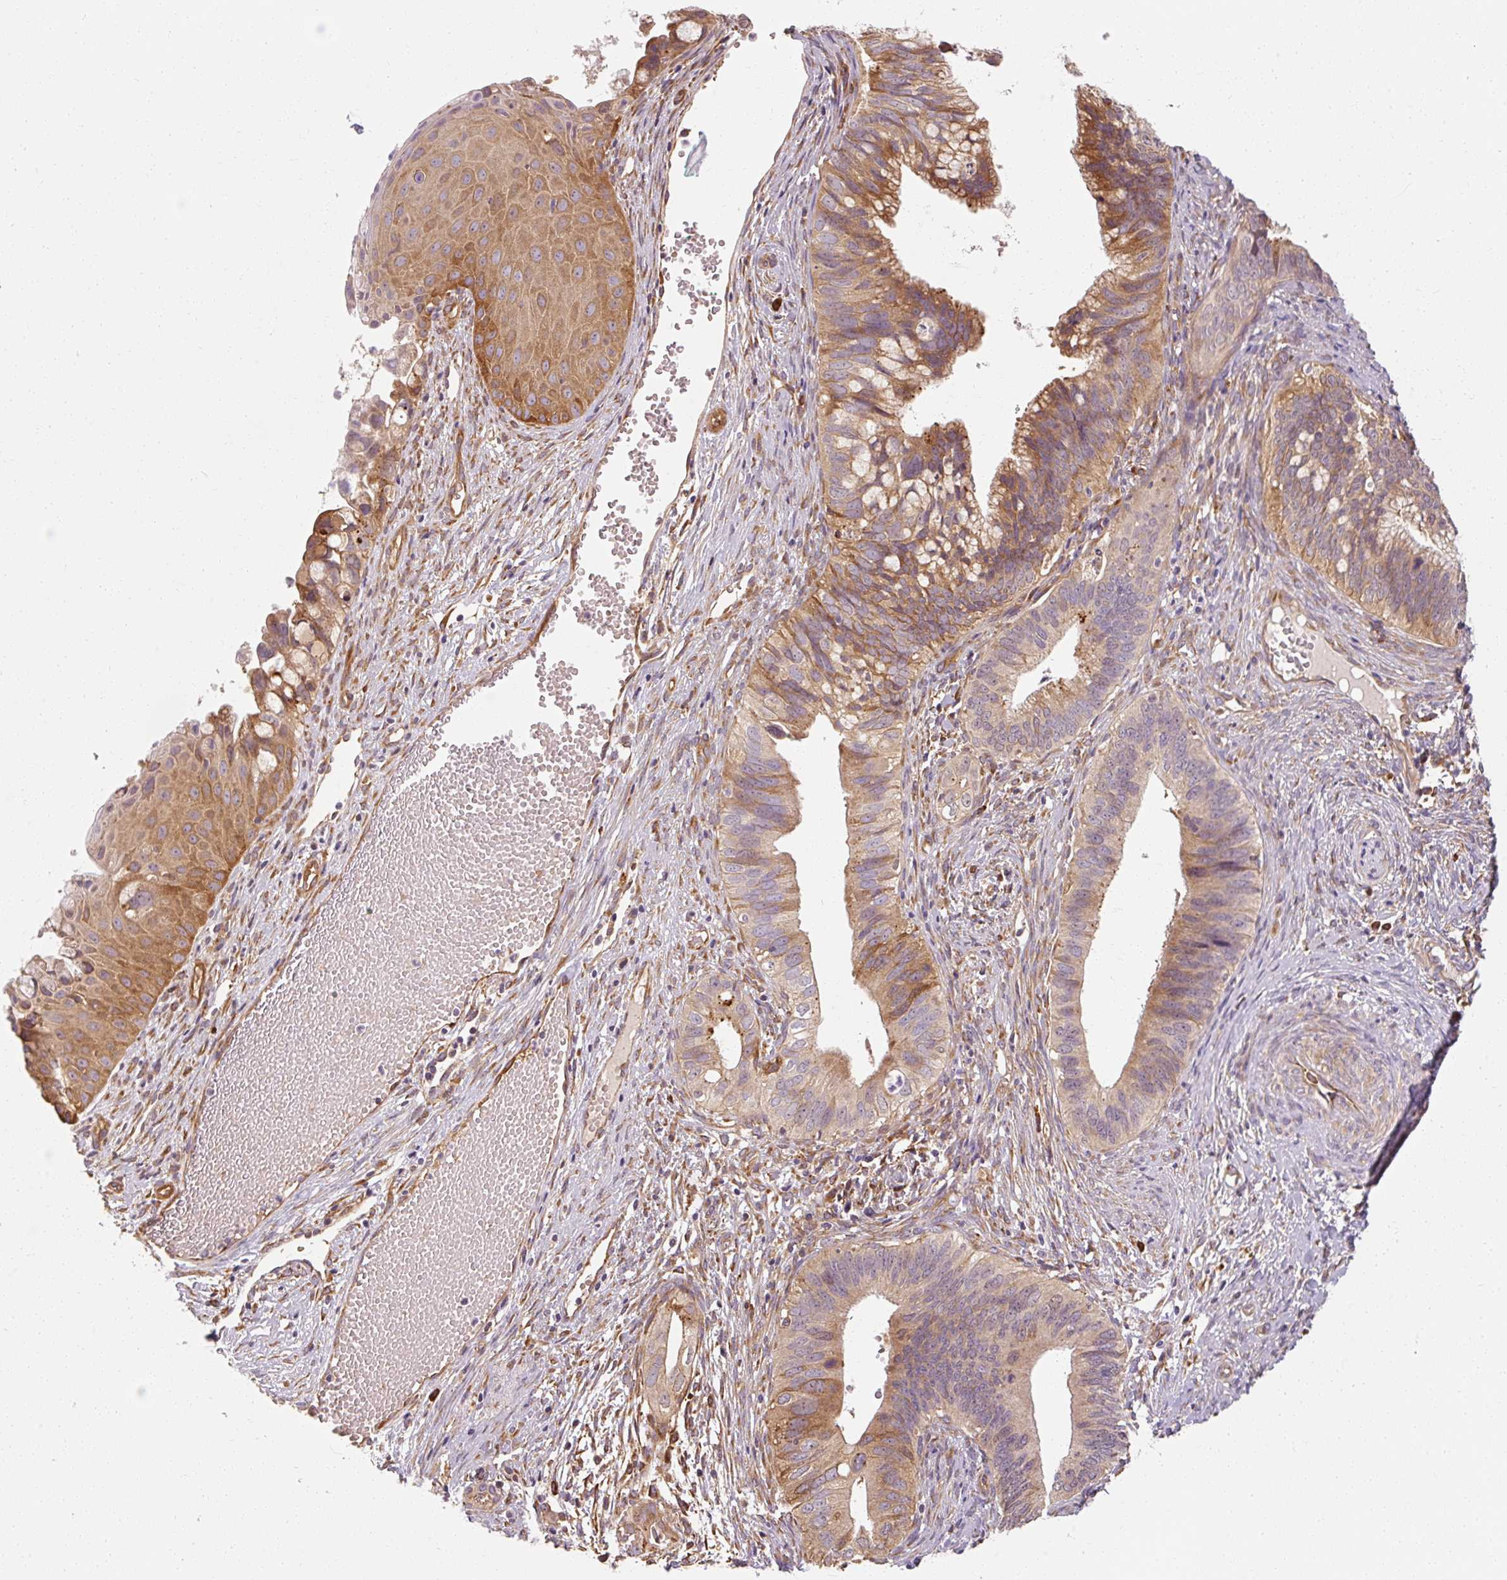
{"staining": {"intensity": "moderate", "quantity": ">75%", "location": "cytoplasmic/membranous"}, "tissue": "cervical cancer", "cell_type": "Tumor cells", "image_type": "cancer", "snomed": [{"axis": "morphology", "description": "Adenocarcinoma, NOS"}, {"axis": "topography", "description": "Cervix"}], "caption": "Immunohistochemical staining of human cervical adenocarcinoma shows medium levels of moderate cytoplasmic/membranous positivity in about >75% of tumor cells.", "gene": "TBC1D4", "patient": {"sex": "female", "age": 42}}